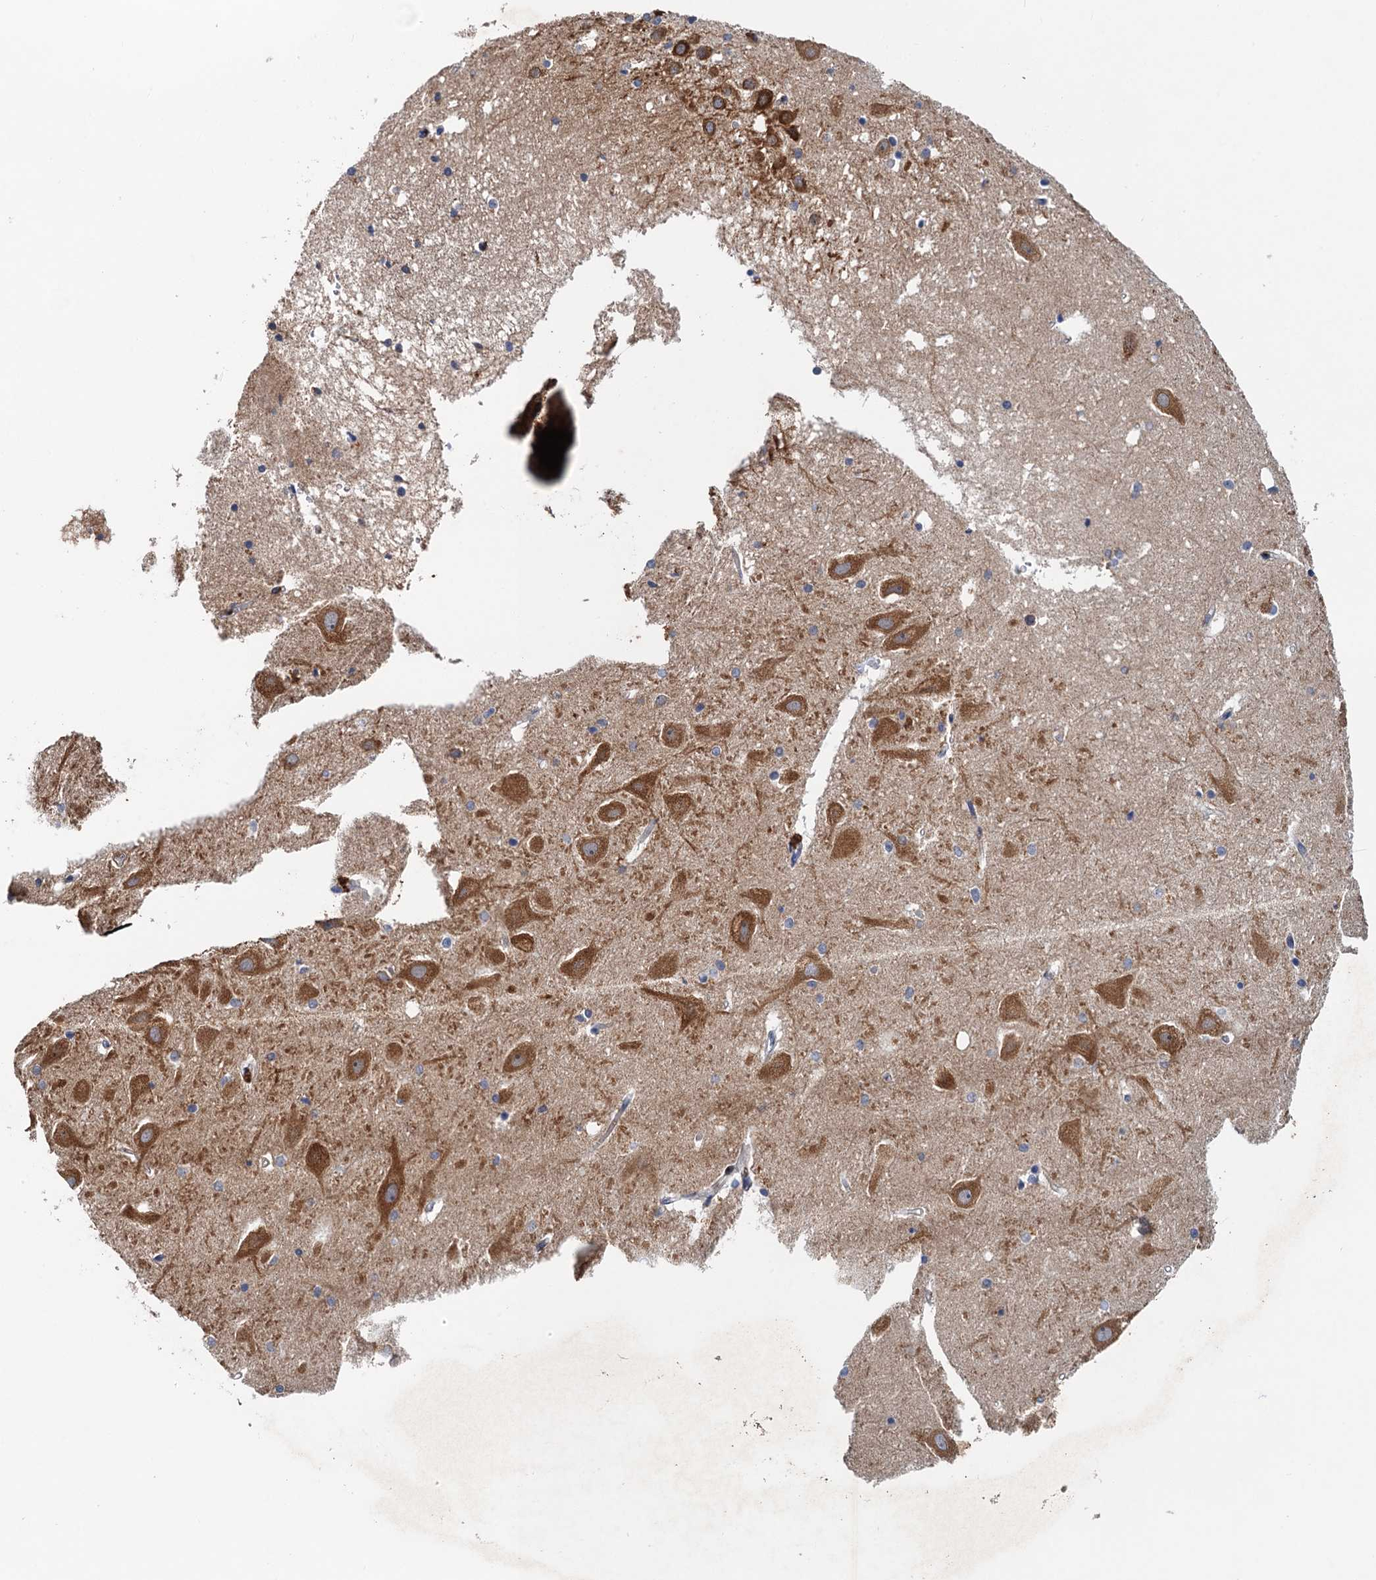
{"staining": {"intensity": "negative", "quantity": "none", "location": "none"}, "tissue": "hippocampus", "cell_type": "Glial cells", "image_type": "normal", "snomed": [{"axis": "morphology", "description": "Normal tissue, NOS"}, {"axis": "topography", "description": "Hippocampus"}], "caption": "DAB (3,3'-diaminobenzidine) immunohistochemical staining of unremarkable hippocampus shows no significant positivity in glial cells.", "gene": "NBEA", "patient": {"sex": "female", "age": 52}}